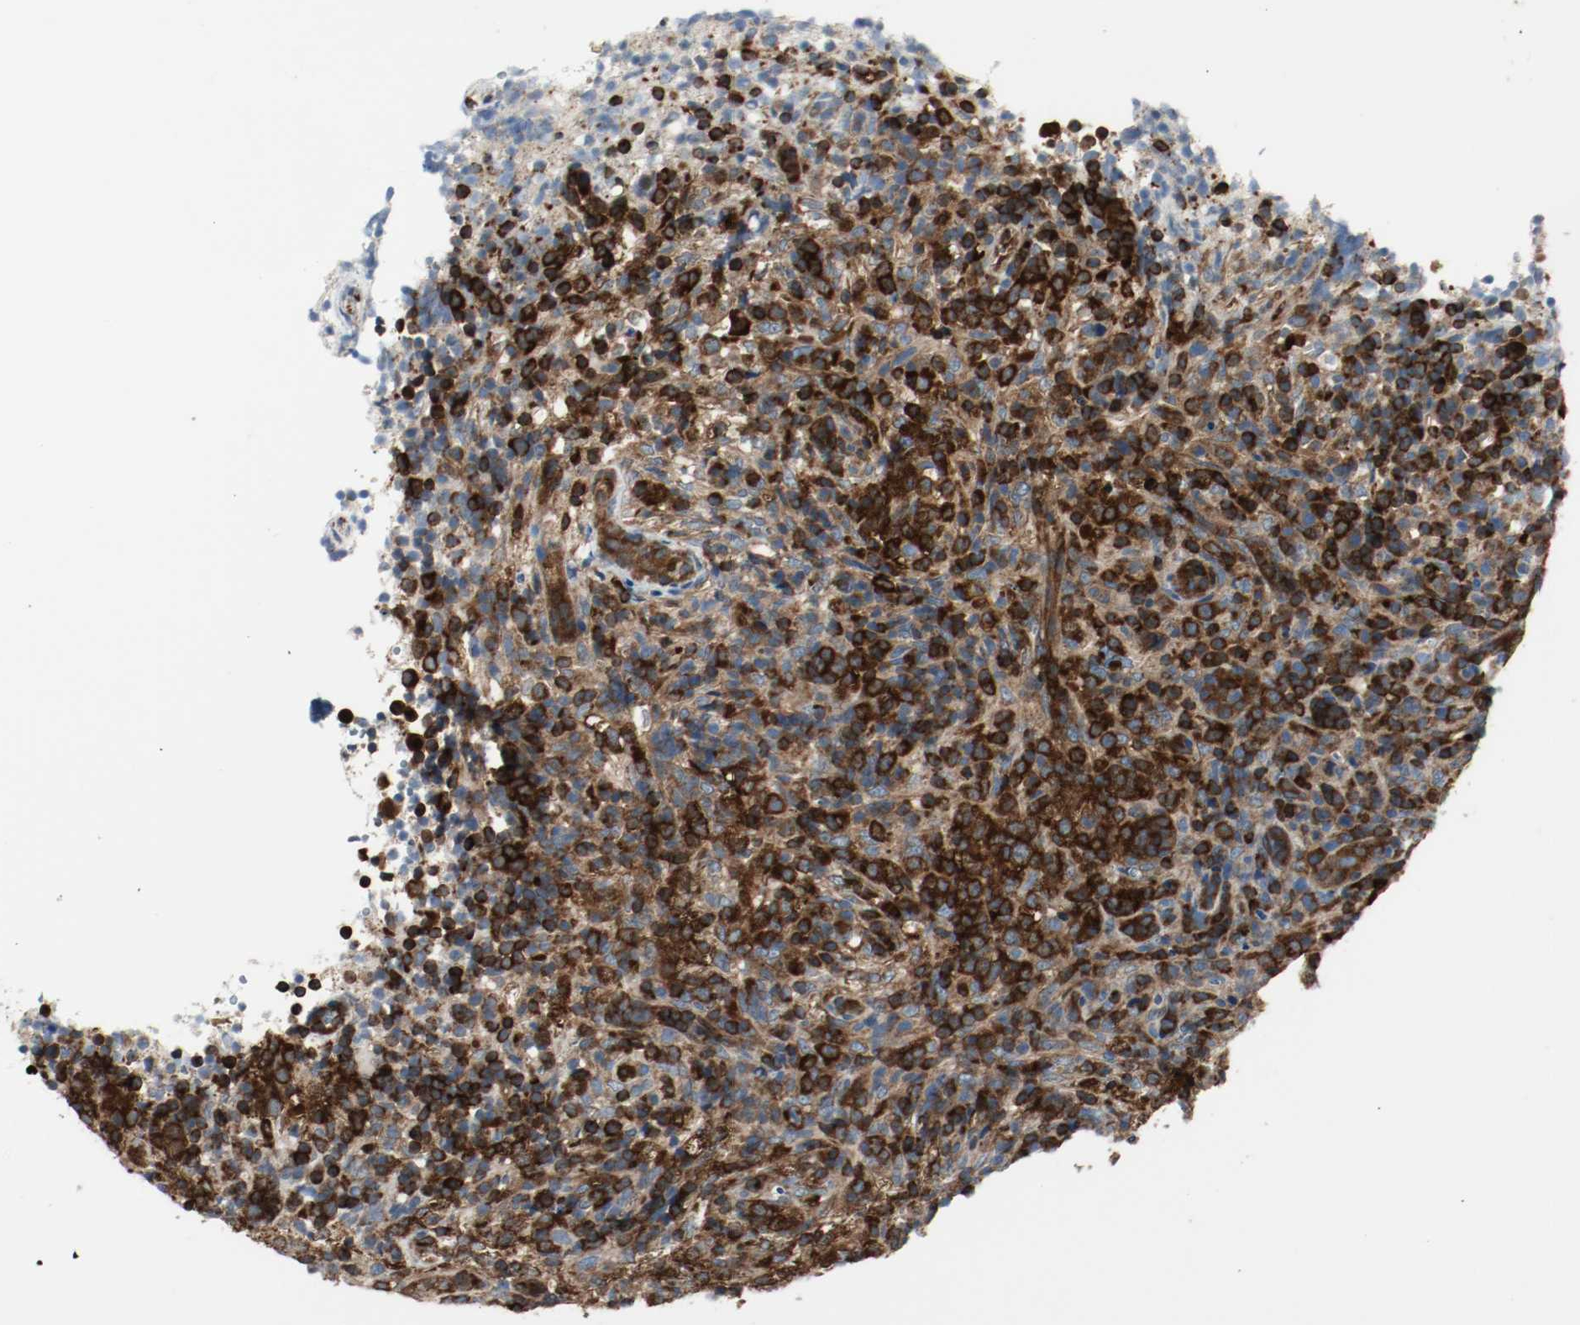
{"staining": {"intensity": "strong", "quantity": ">75%", "location": "cytoplasmic/membranous"}, "tissue": "lymphoma", "cell_type": "Tumor cells", "image_type": "cancer", "snomed": [{"axis": "morphology", "description": "Malignant lymphoma, non-Hodgkin's type, High grade"}, {"axis": "topography", "description": "Lymph node"}], "caption": "An IHC histopathology image of tumor tissue is shown. Protein staining in brown highlights strong cytoplasmic/membranous positivity in lymphoma within tumor cells.", "gene": "PLCG1", "patient": {"sex": "female", "age": 76}}